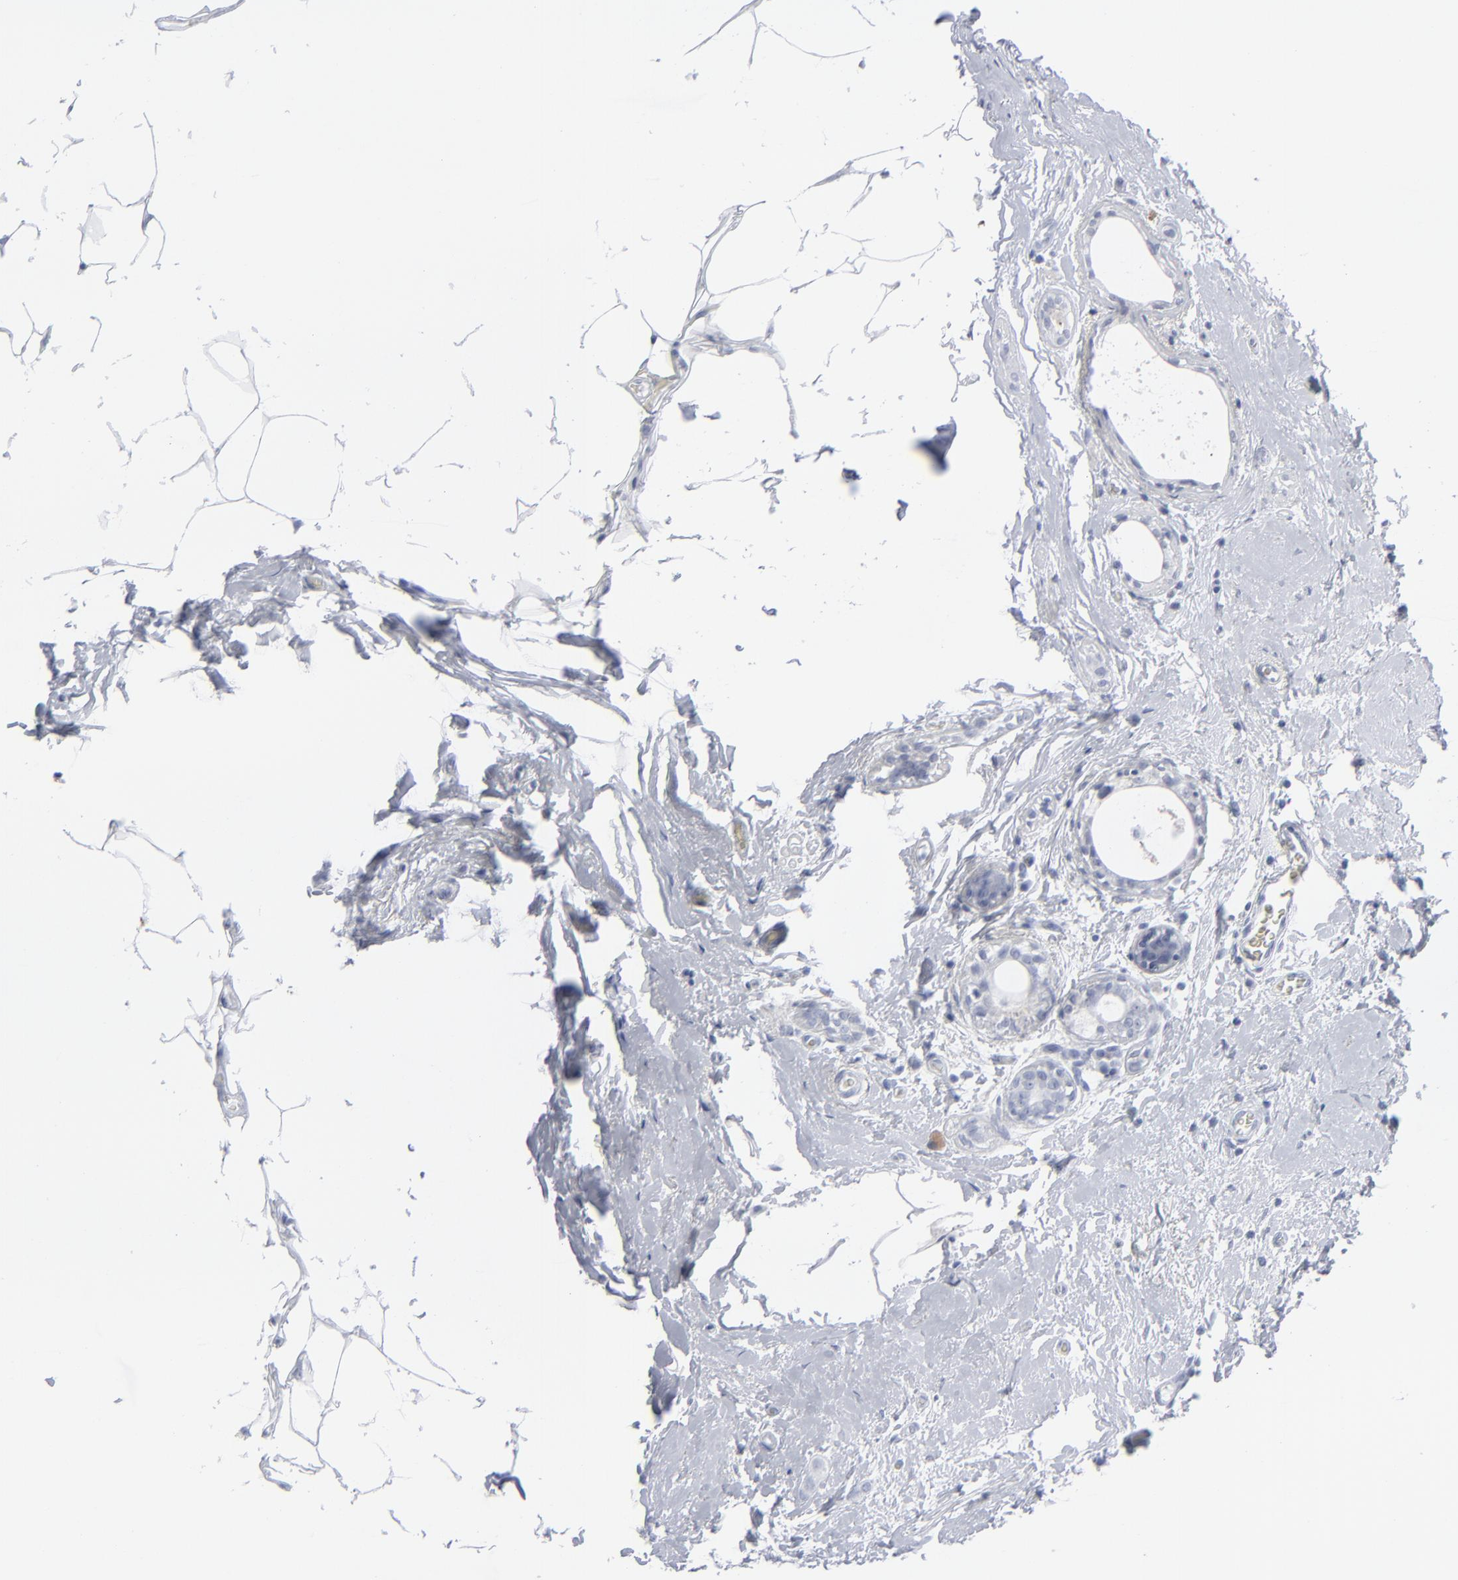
{"staining": {"intensity": "negative", "quantity": "none", "location": "none"}, "tissue": "breast cancer", "cell_type": "Tumor cells", "image_type": "cancer", "snomed": [{"axis": "morphology", "description": "Lobular carcinoma"}, {"axis": "topography", "description": "Breast"}], "caption": "There is no significant staining in tumor cells of breast cancer (lobular carcinoma).", "gene": "MSLN", "patient": {"sex": "female", "age": 55}}